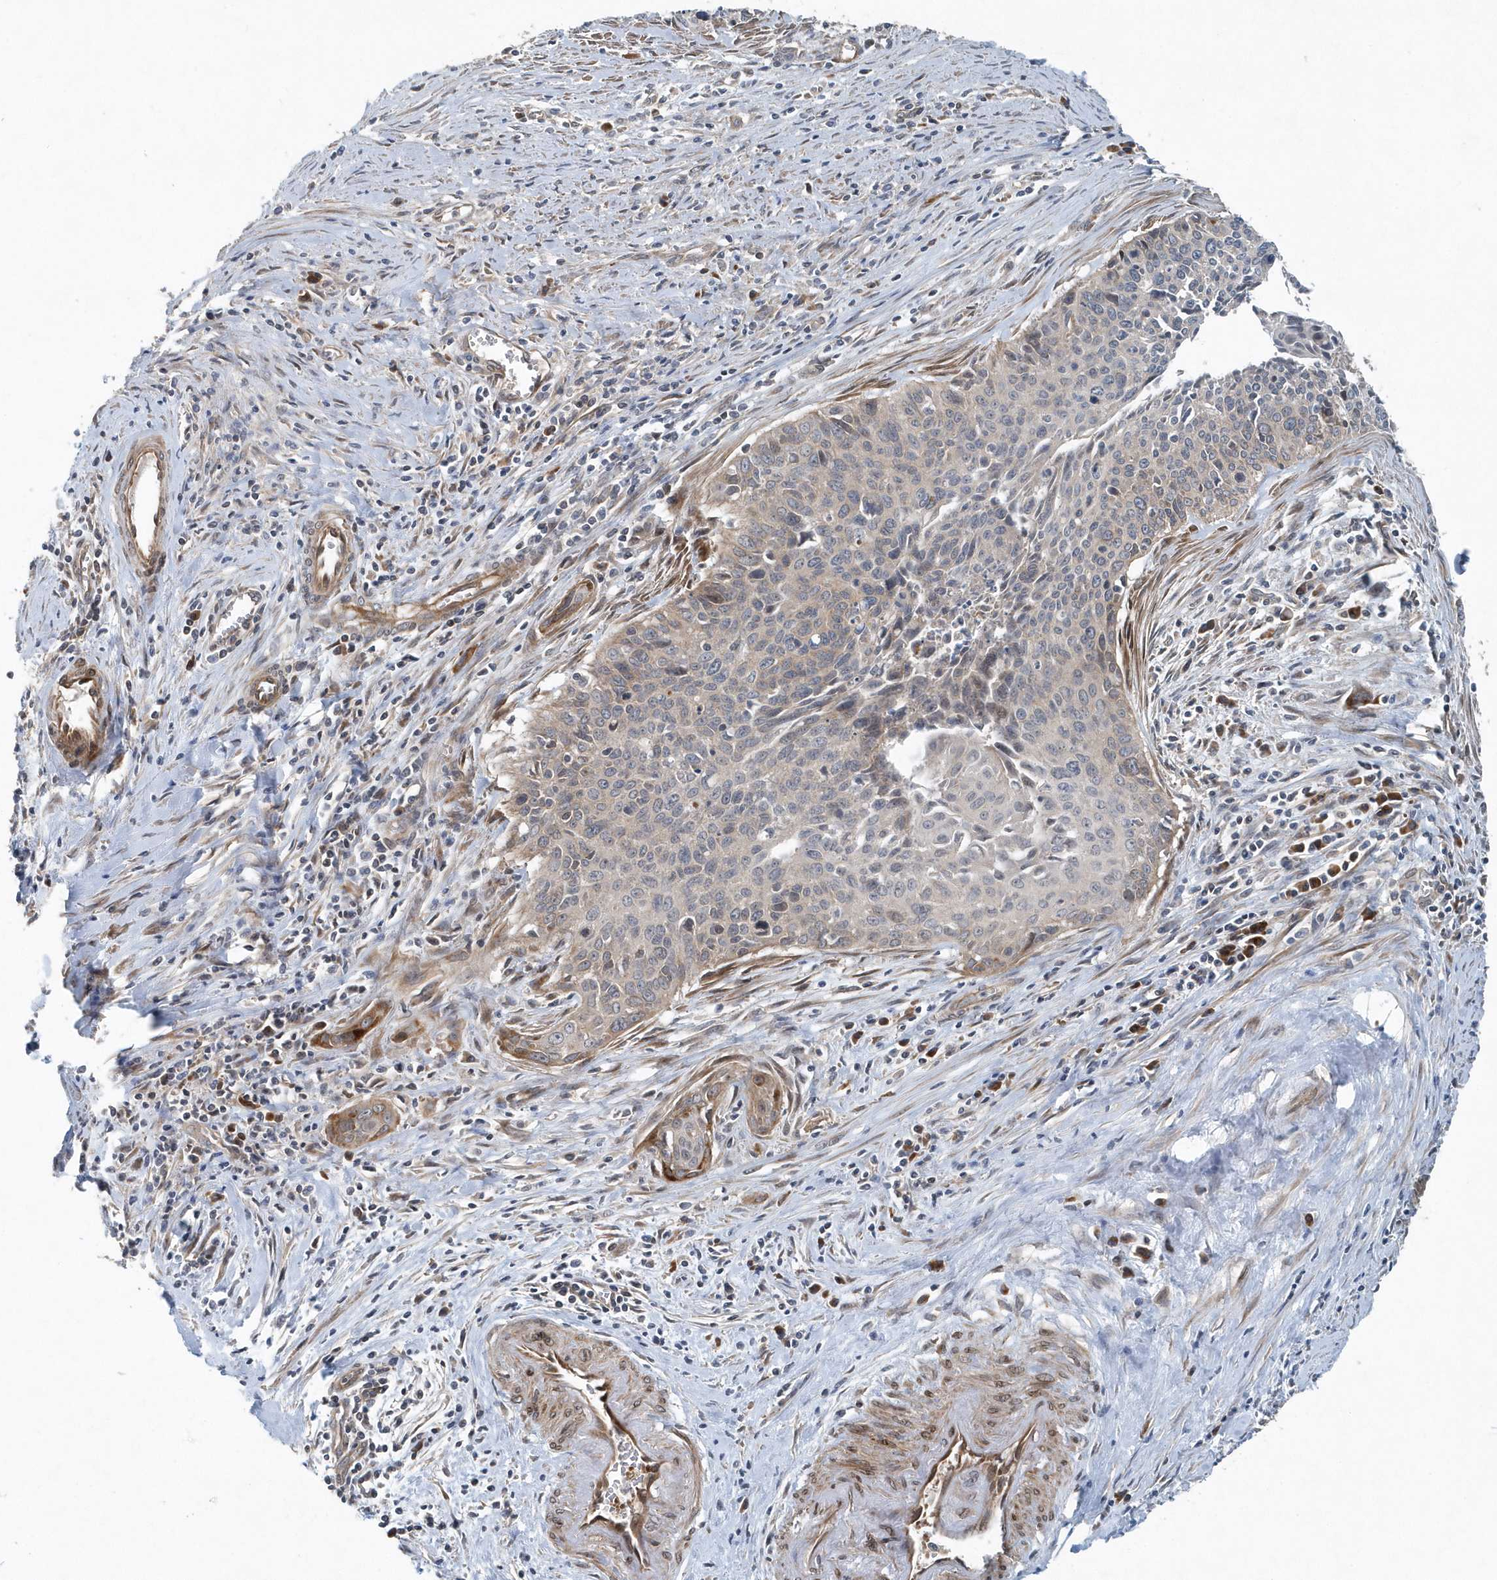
{"staining": {"intensity": "negative", "quantity": "none", "location": "none"}, "tissue": "cervical cancer", "cell_type": "Tumor cells", "image_type": "cancer", "snomed": [{"axis": "morphology", "description": "Squamous cell carcinoma, NOS"}, {"axis": "topography", "description": "Cervix"}], "caption": "Cervical cancer (squamous cell carcinoma) was stained to show a protein in brown. There is no significant positivity in tumor cells.", "gene": "MCC", "patient": {"sex": "female", "age": 55}}